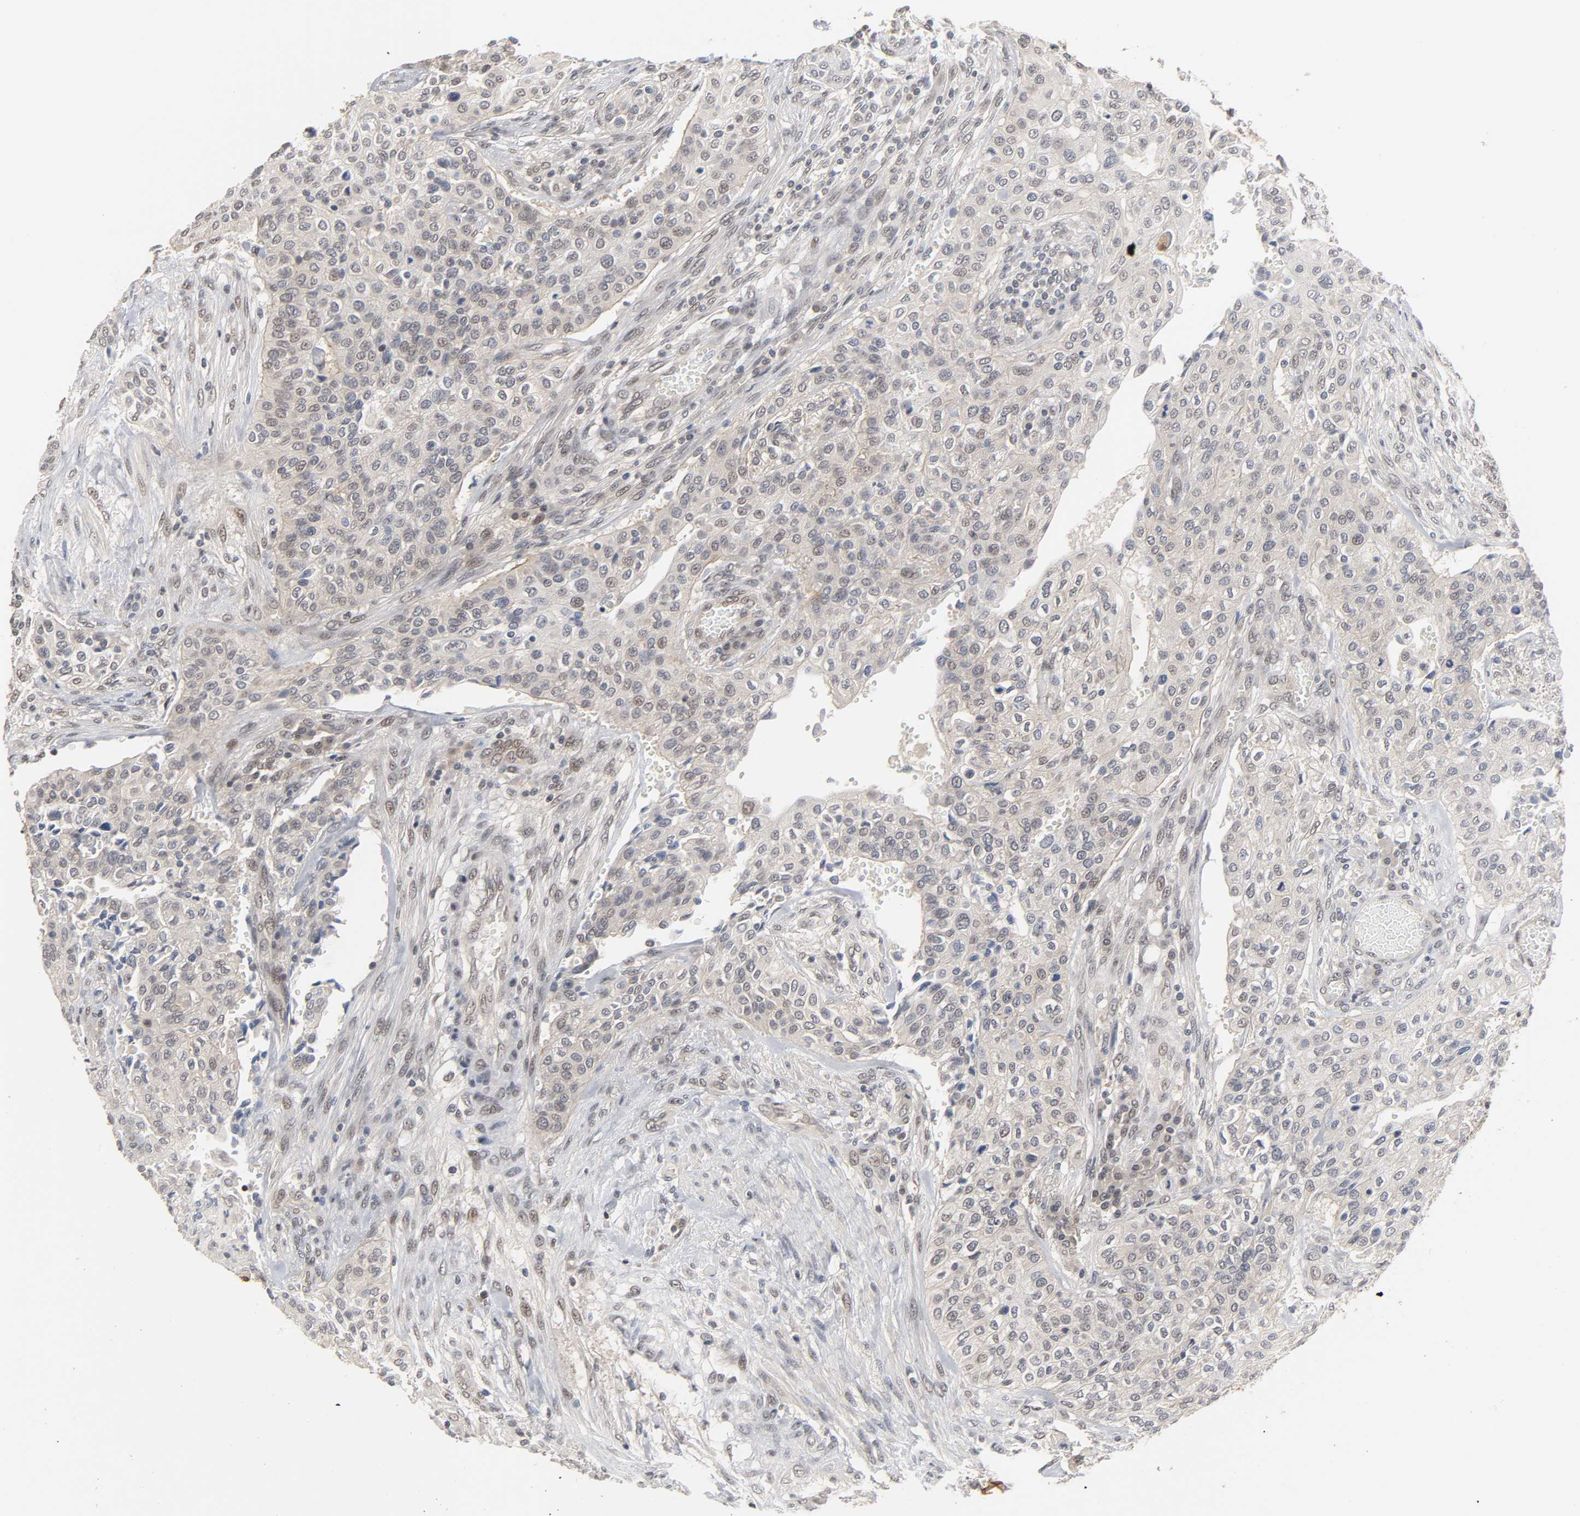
{"staining": {"intensity": "moderate", "quantity": "<25%", "location": "cytoplasmic/membranous,nuclear"}, "tissue": "urothelial cancer", "cell_type": "Tumor cells", "image_type": "cancer", "snomed": [{"axis": "morphology", "description": "Urothelial carcinoma, High grade"}, {"axis": "topography", "description": "Urinary bladder"}], "caption": "Immunohistochemistry (IHC) micrograph of urothelial cancer stained for a protein (brown), which exhibits low levels of moderate cytoplasmic/membranous and nuclear expression in approximately <25% of tumor cells.", "gene": "HTR1E", "patient": {"sex": "male", "age": 74}}